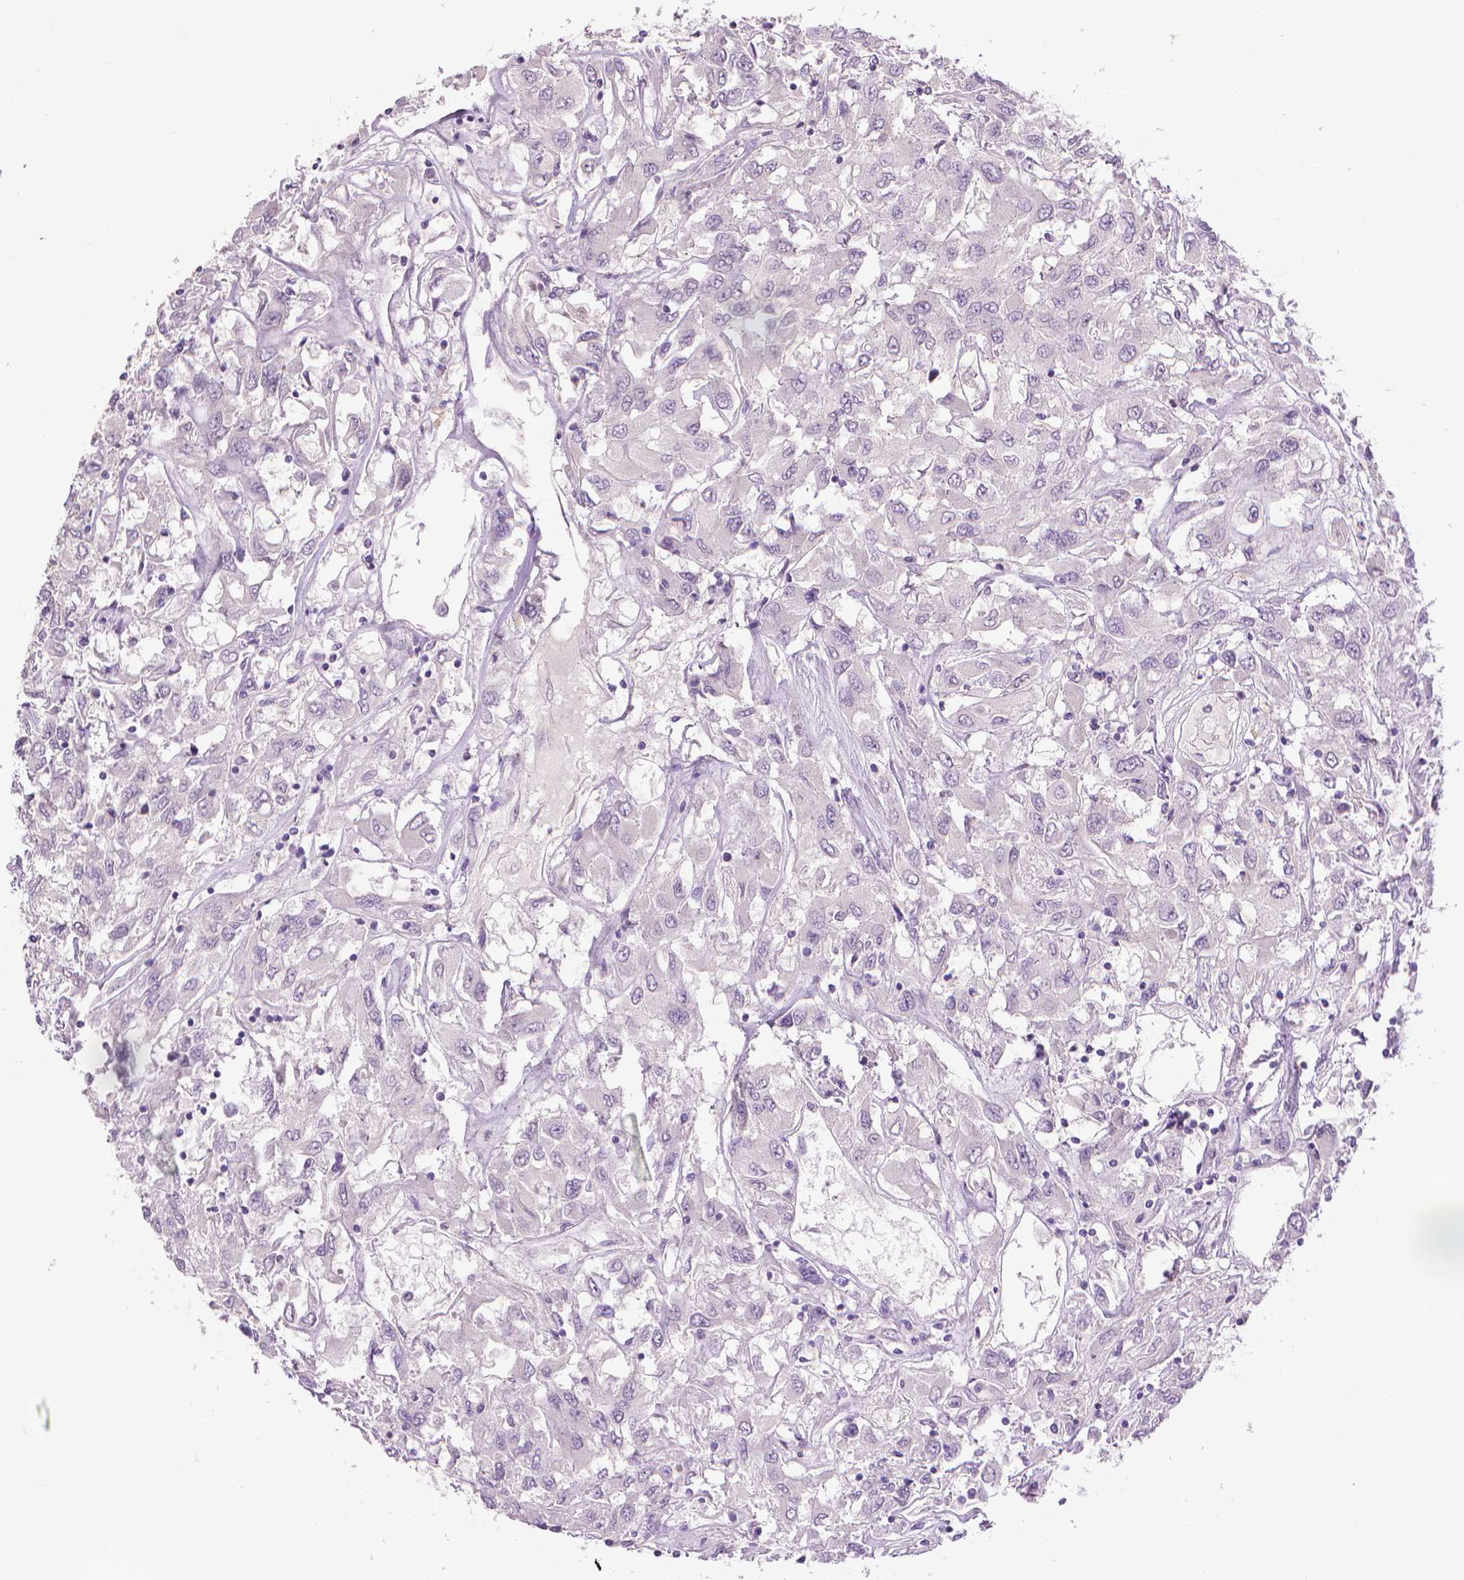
{"staining": {"intensity": "negative", "quantity": "none", "location": "none"}, "tissue": "renal cancer", "cell_type": "Tumor cells", "image_type": "cancer", "snomed": [{"axis": "morphology", "description": "Adenocarcinoma, NOS"}, {"axis": "topography", "description": "Kidney"}], "caption": "IHC of human renal cancer (adenocarcinoma) reveals no positivity in tumor cells.", "gene": "CDKN2D", "patient": {"sex": "female", "age": 76}}